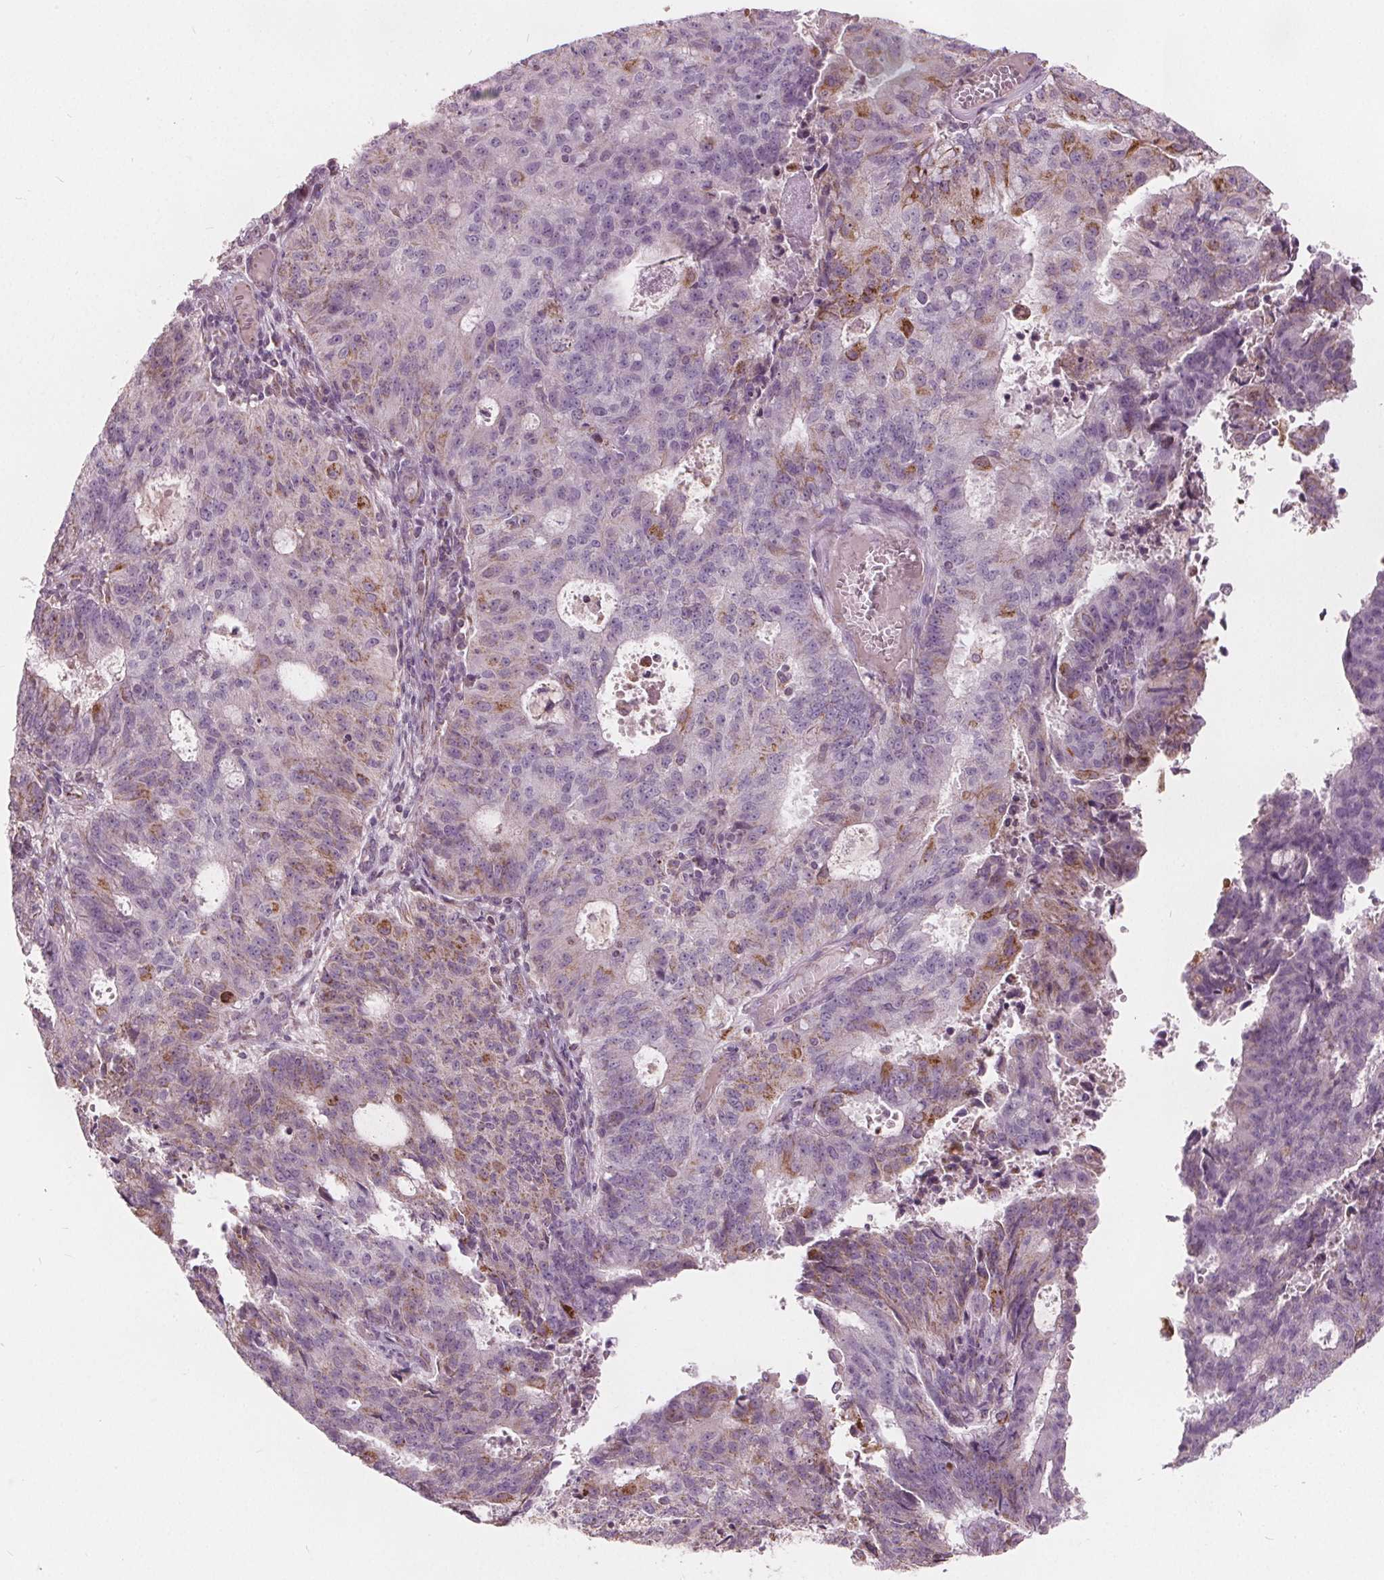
{"staining": {"intensity": "moderate", "quantity": "<25%", "location": "cytoplasmic/membranous"}, "tissue": "endometrial cancer", "cell_type": "Tumor cells", "image_type": "cancer", "snomed": [{"axis": "morphology", "description": "Adenocarcinoma, NOS"}, {"axis": "topography", "description": "Endometrium"}], "caption": "Immunohistochemical staining of human endometrial cancer reveals low levels of moderate cytoplasmic/membranous protein staining in about <25% of tumor cells.", "gene": "ECI2", "patient": {"sex": "female", "age": 82}}